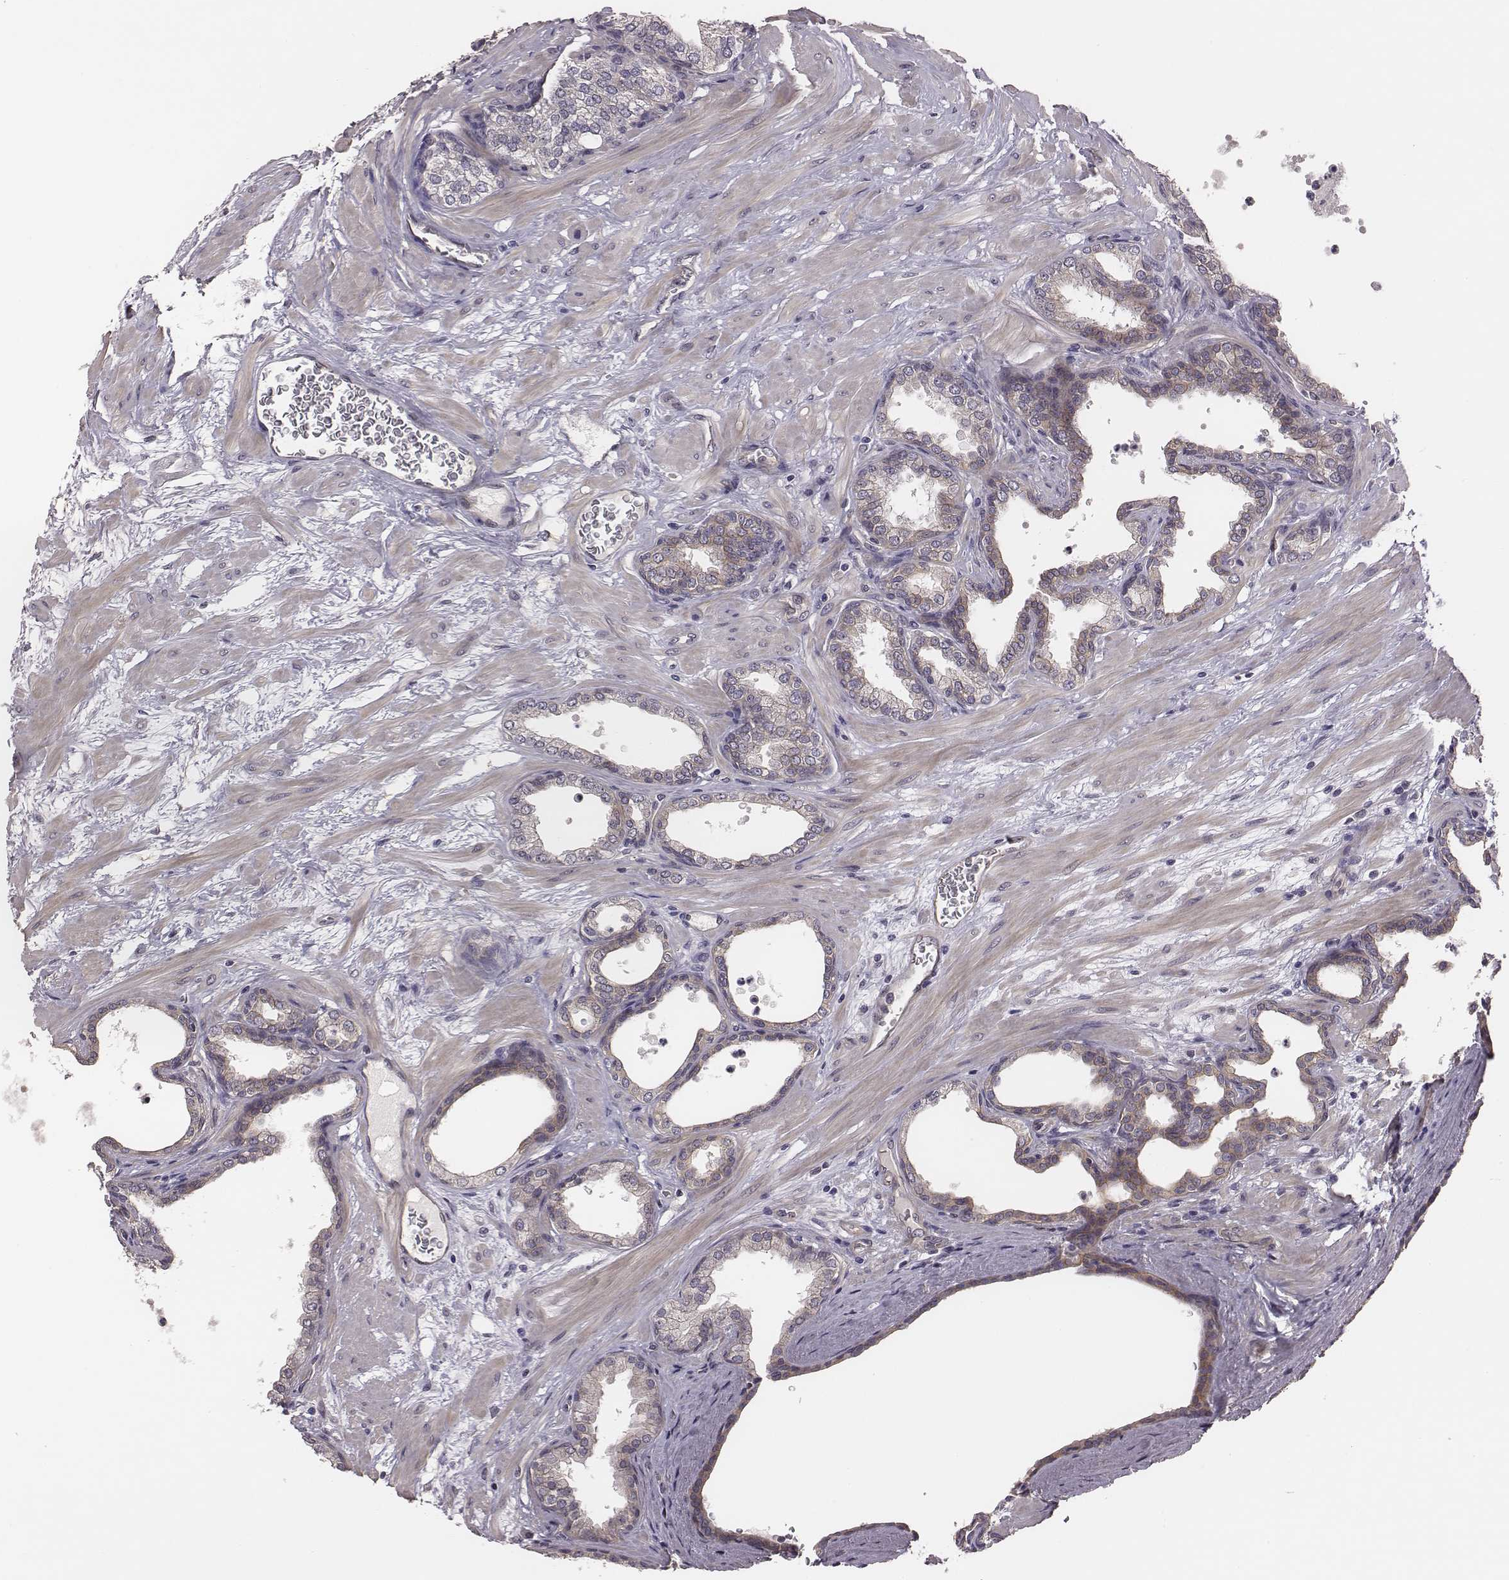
{"staining": {"intensity": "moderate", "quantity": "<25%", "location": "cytoplasmic/membranous"}, "tissue": "prostate", "cell_type": "Glandular cells", "image_type": "normal", "snomed": [{"axis": "morphology", "description": "Normal tissue, NOS"}, {"axis": "topography", "description": "Prostate"}], "caption": "Immunohistochemical staining of normal human prostate displays moderate cytoplasmic/membranous protein staining in about <25% of glandular cells.", "gene": "SCARF1", "patient": {"sex": "male", "age": 37}}